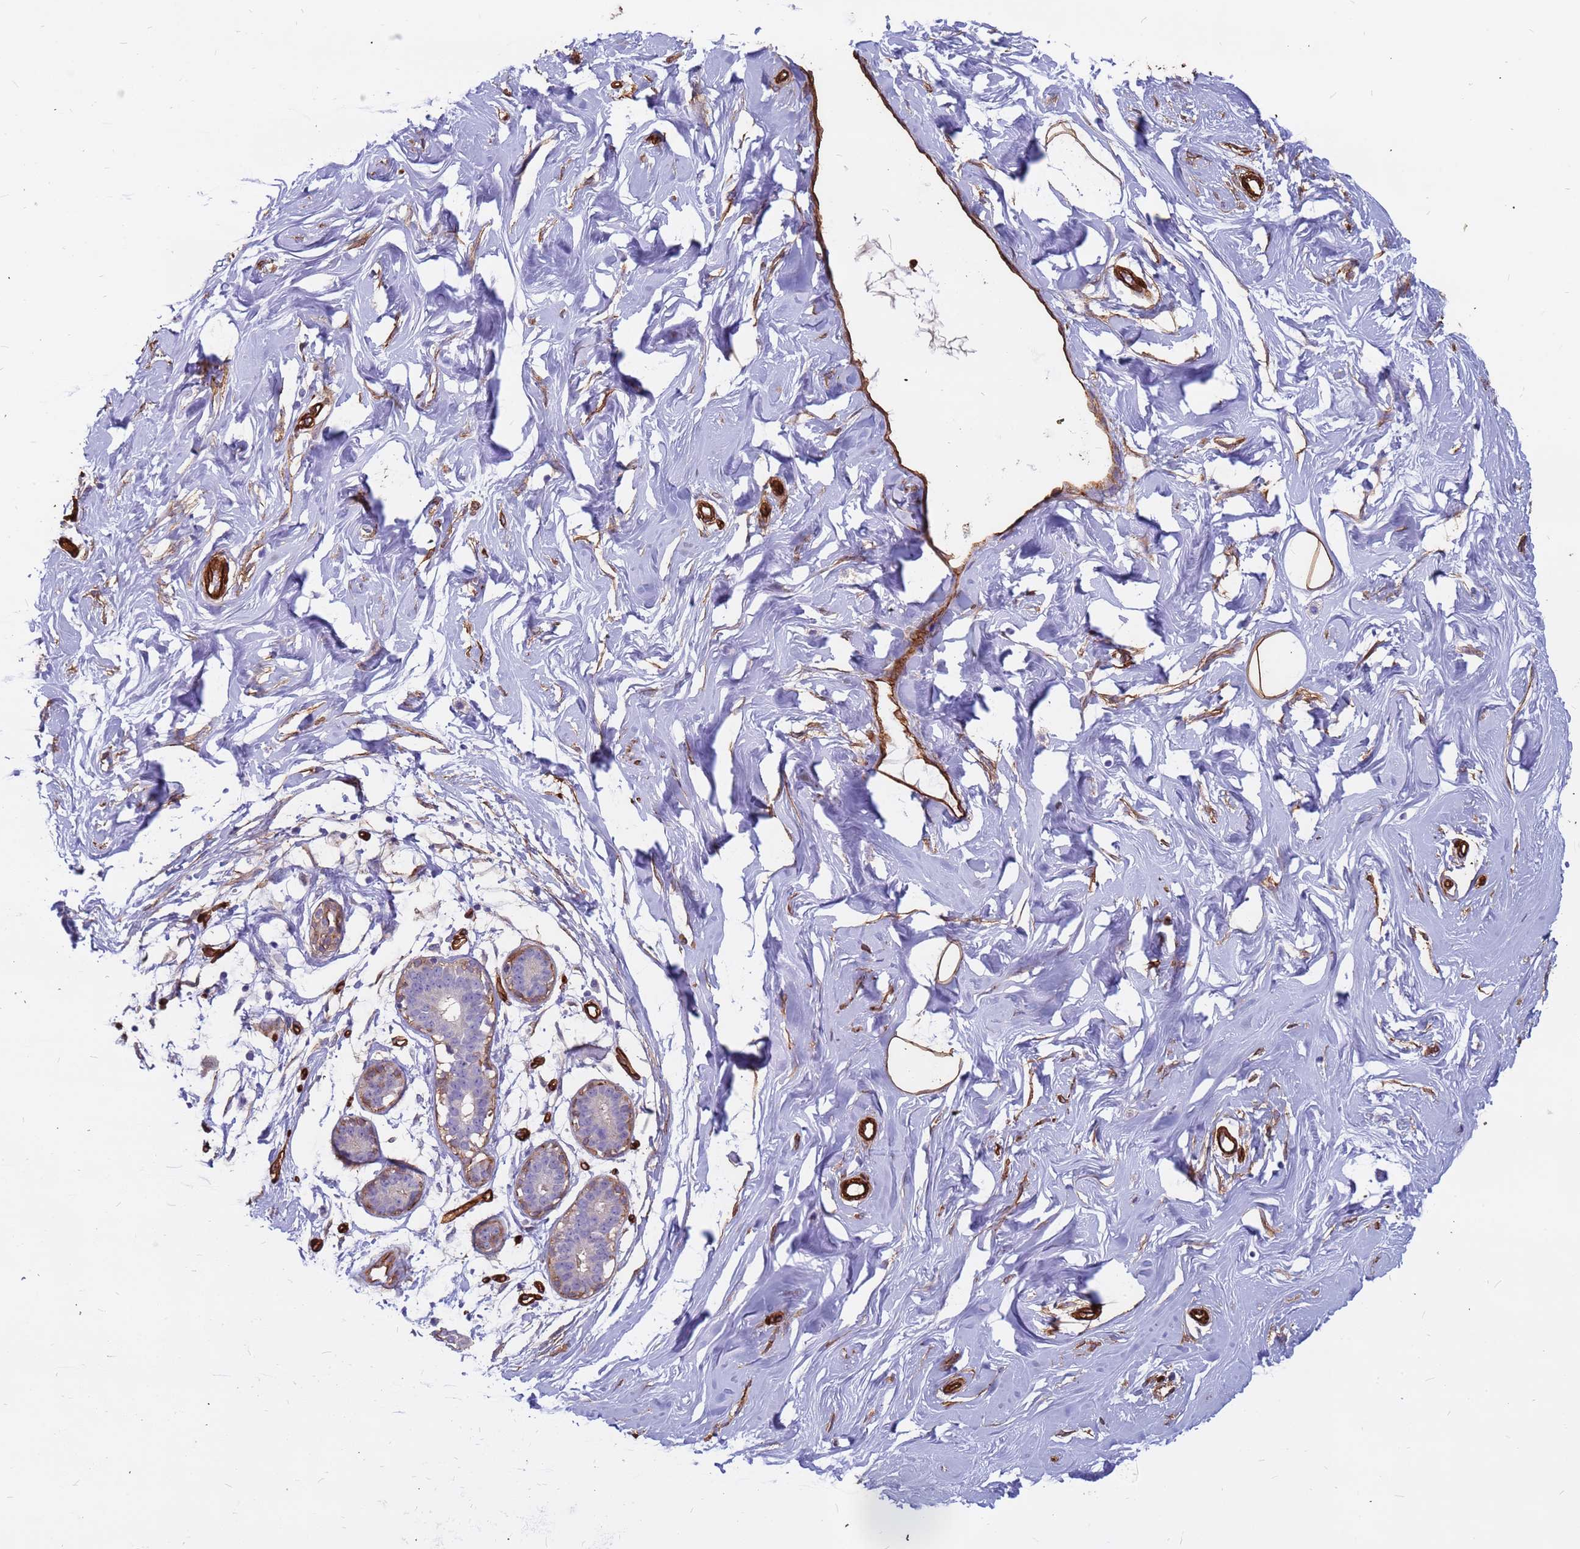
{"staining": {"intensity": "moderate", "quantity": "25%-75%", "location": "cytoplasmic/membranous"}, "tissue": "breast", "cell_type": "Adipocytes", "image_type": "normal", "snomed": [{"axis": "morphology", "description": "Normal tissue, NOS"}, {"axis": "morphology", "description": "Adenoma, NOS"}, {"axis": "topography", "description": "Breast"}], "caption": "Adipocytes demonstrate medium levels of moderate cytoplasmic/membranous positivity in about 25%-75% of cells in normal human breast.", "gene": "EHD2", "patient": {"sex": "female", "age": 23}}